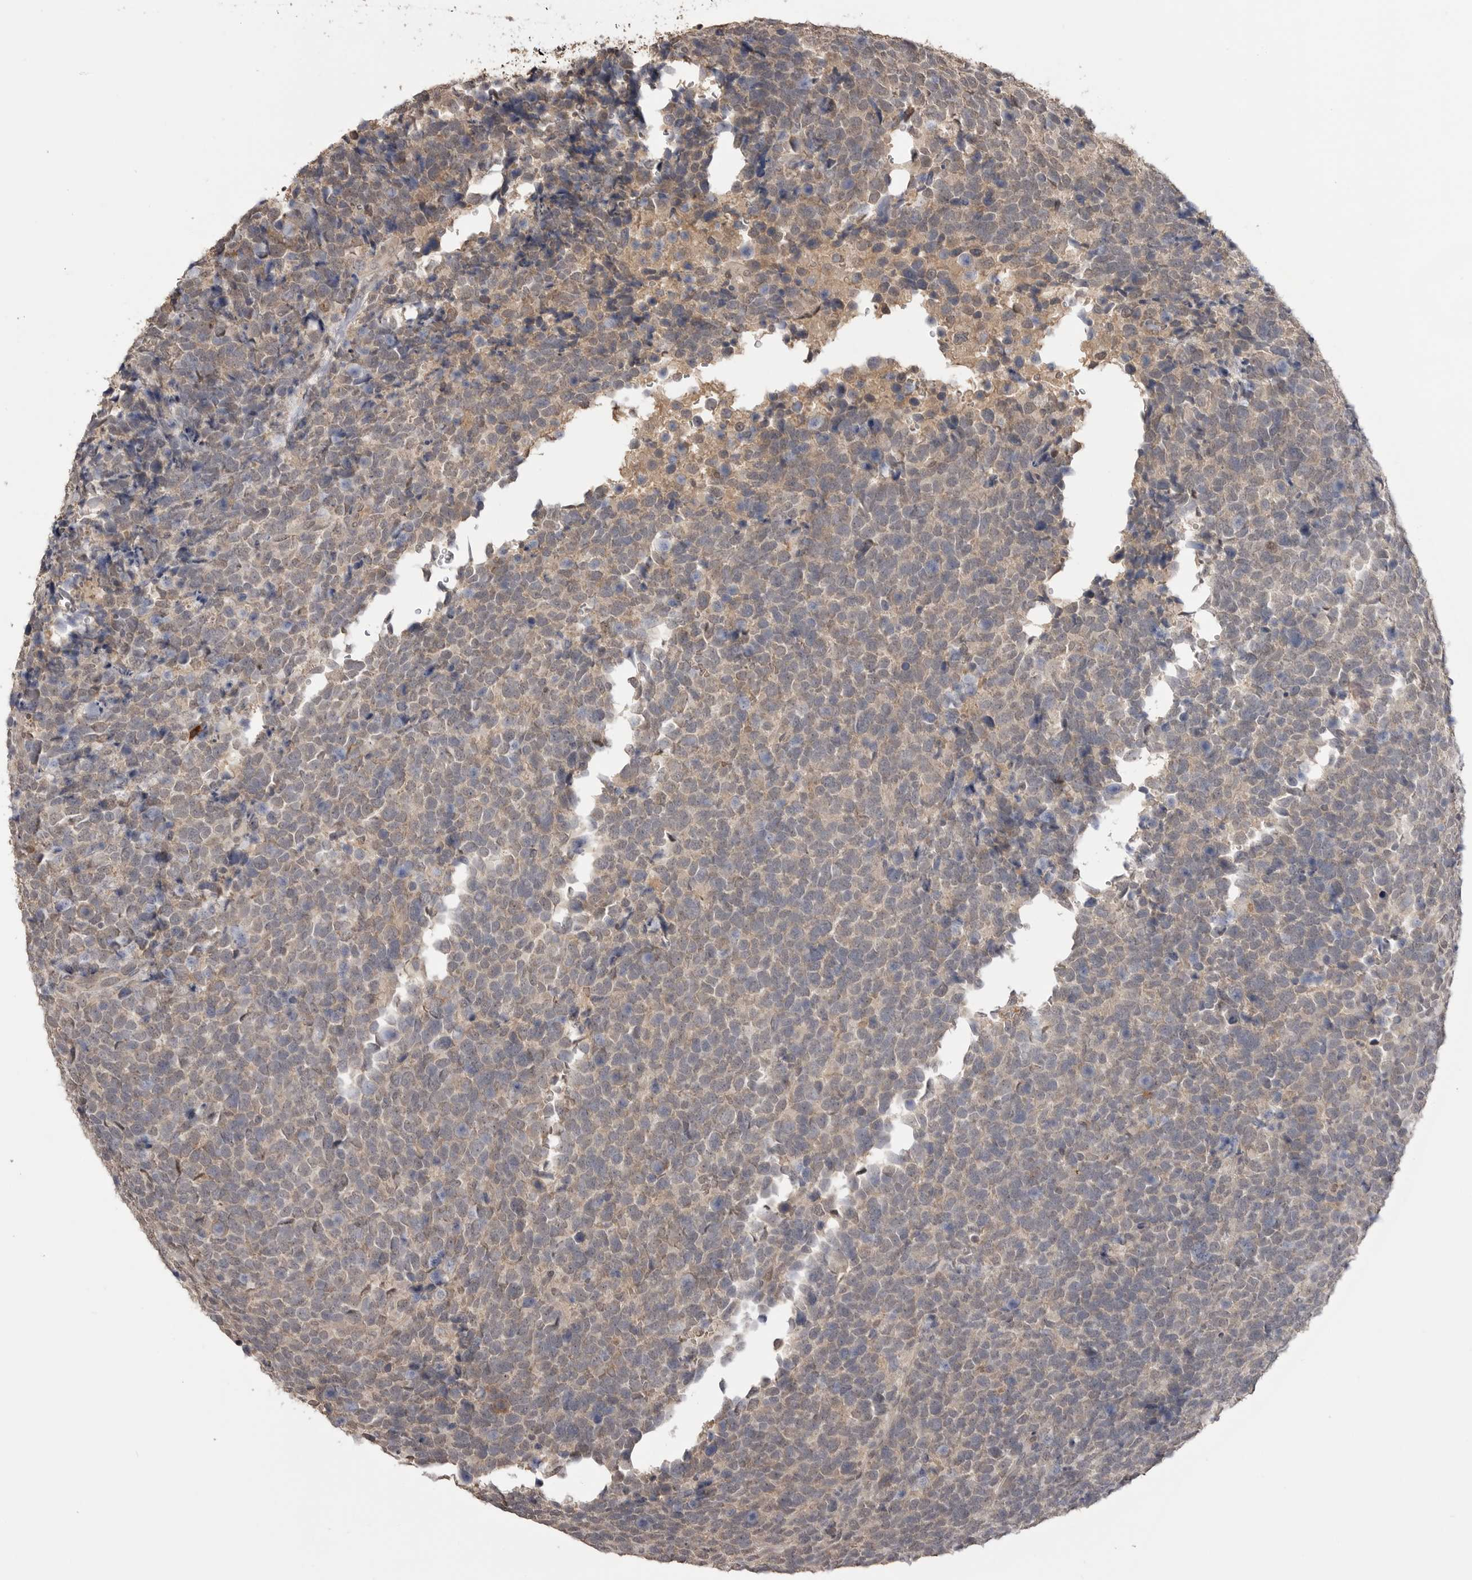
{"staining": {"intensity": "weak", "quantity": "25%-75%", "location": "cytoplasmic/membranous"}, "tissue": "urothelial cancer", "cell_type": "Tumor cells", "image_type": "cancer", "snomed": [{"axis": "morphology", "description": "Urothelial carcinoma, High grade"}, {"axis": "topography", "description": "Urinary bladder"}], "caption": "High-power microscopy captured an immunohistochemistry (IHC) photomicrograph of urothelial cancer, revealing weak cytoplasmic/membranous staining in approximately 25%-75% of tumor cells.", "gene": "ASPSCR1", "patient": {"sex": "female", "age": 82}}